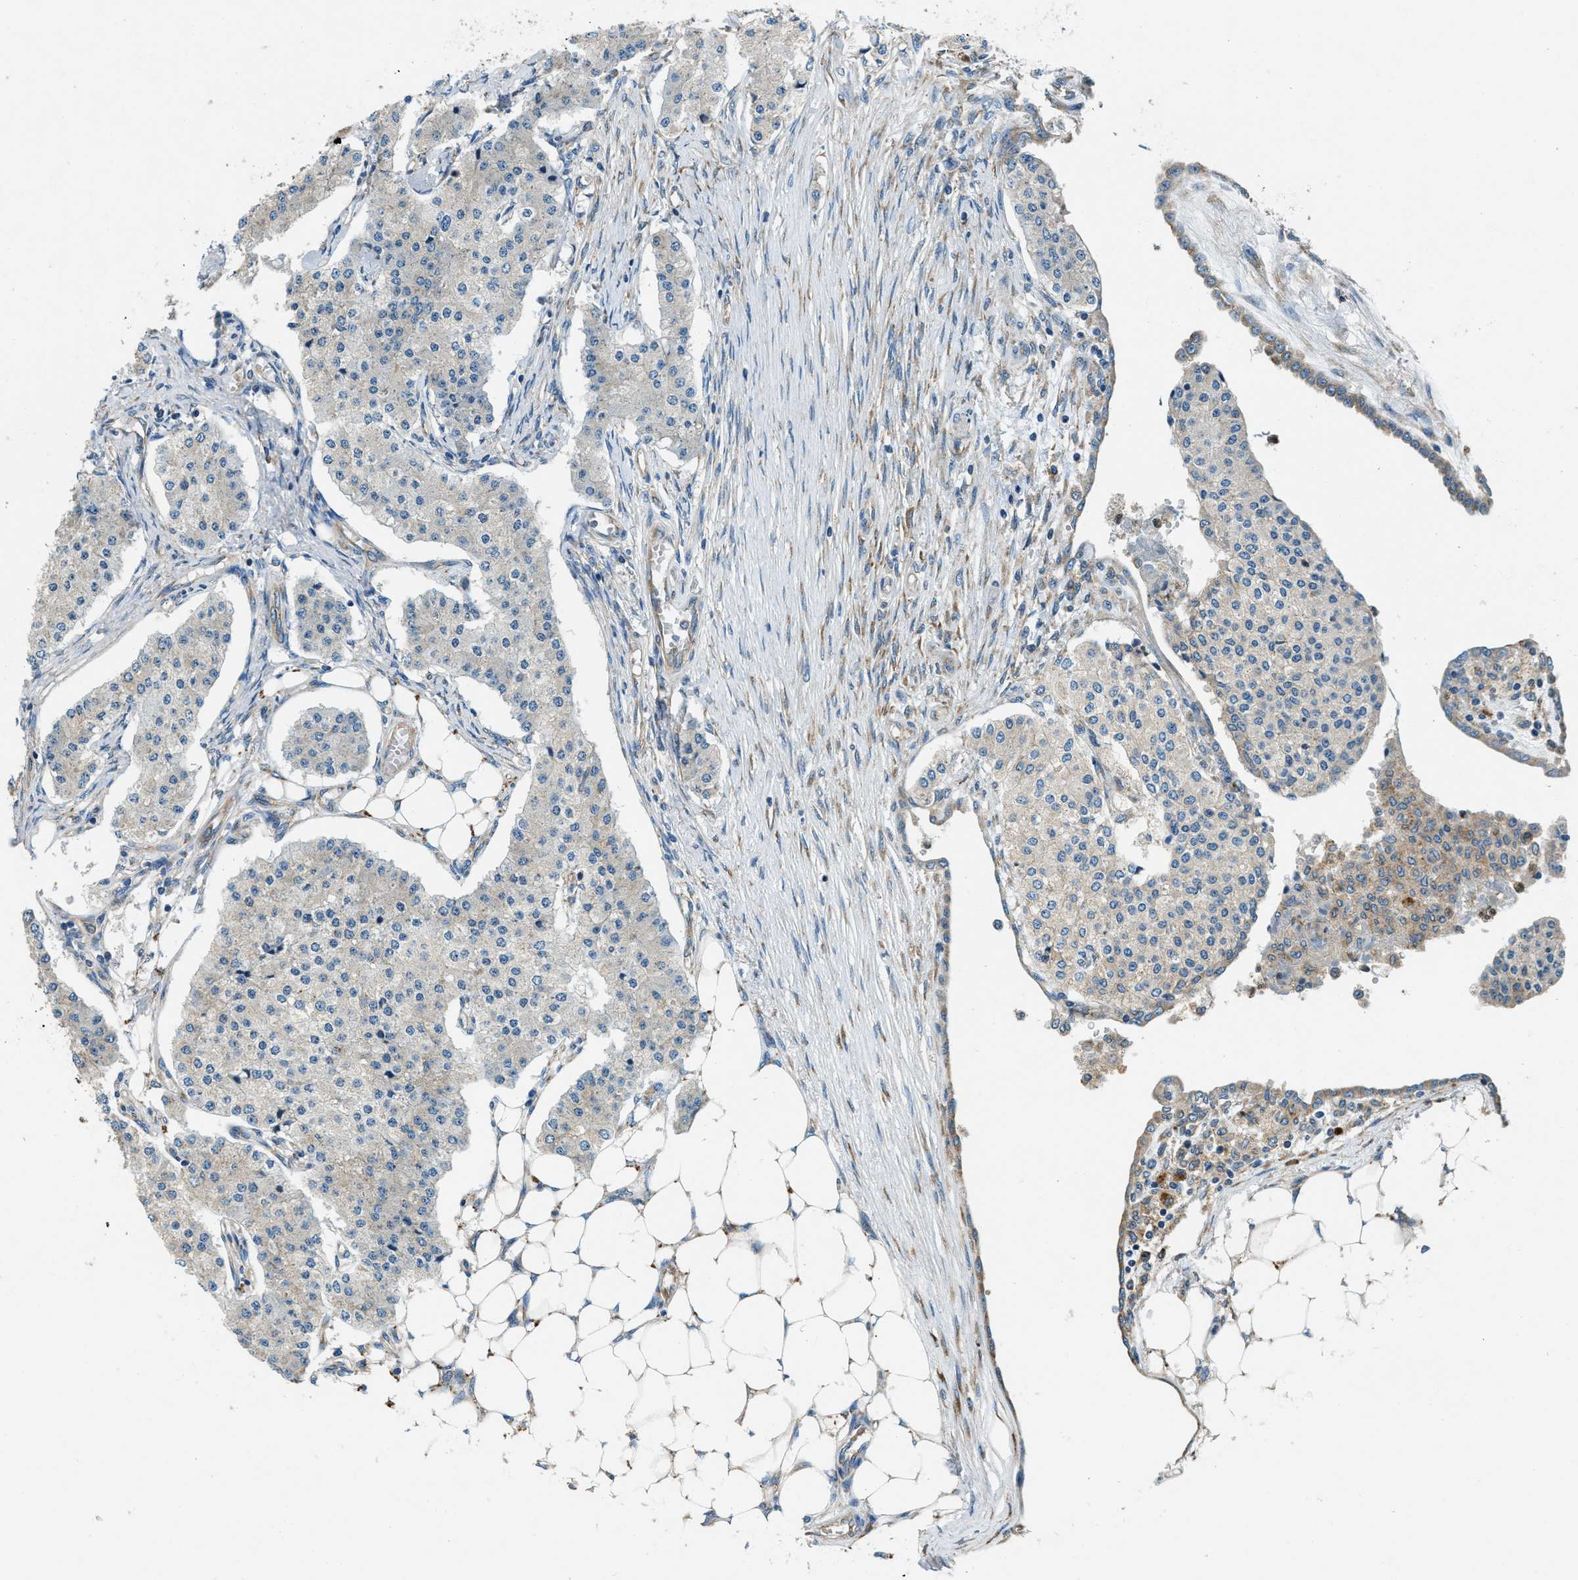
{"staining": {"intensity": "negative", "quantity": "none", "location": "none"}, "tissue": "carcinoid", "cell_type": "Tumor cells", "image_type": "cancer", "snomed": [{"axis": "morphology", "description": "Carcinoid, malignant, NOS"}, {"axis": "topography", "description": "Colon"}], "caption": "Immunohistochemistry (IHC) photomicrograph of neoplastic tissue: human carcinoid stained with DAB demonstrates no significant protein expression in tumor cells.", "gene": "GIMAP8", "patient": {"sex": "female", "age": 52}}